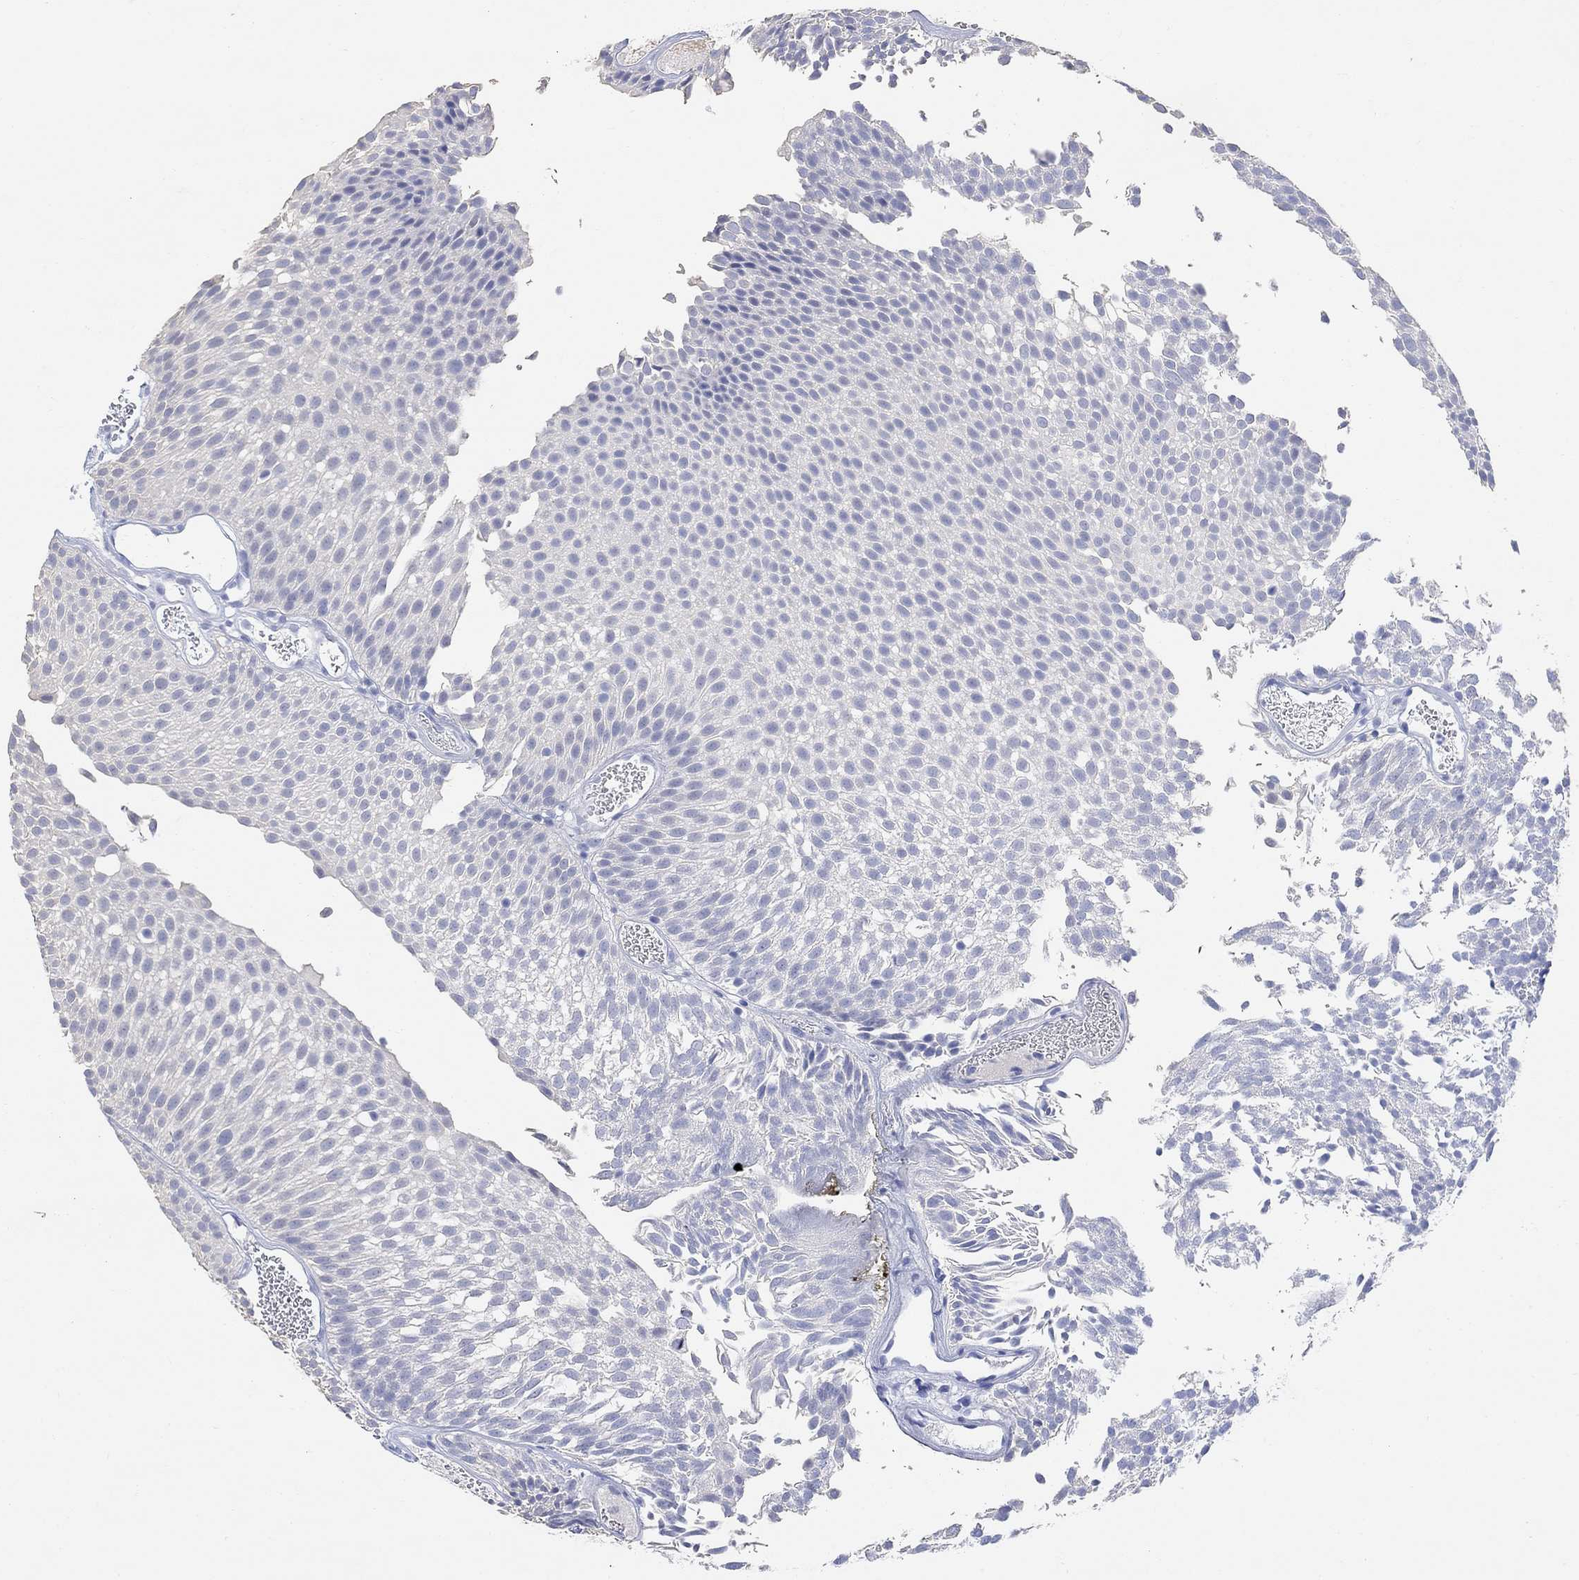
{"staining": {"intensity": "negative", "quantity": "none", "location": "none"}, "tissue": "urothelial cancer", "cell_type": "Tumor cells", "image_type": "cancer", "snomed": [{"axis": "morphology", "description": "Urothelial carcinoma, Low grade"}, {"axis": "topography", "description": "Urinary bladder"}], "caption": "Immunohistochemistry (IHC) image of neoplastic tissue: human urothelial cancer stained with DAB (3,3'-diaminobenzidine) displays no significant protein expression in tumor cells.", "gene": "TYR", "patient": {"sex": "male", "age": 52}}